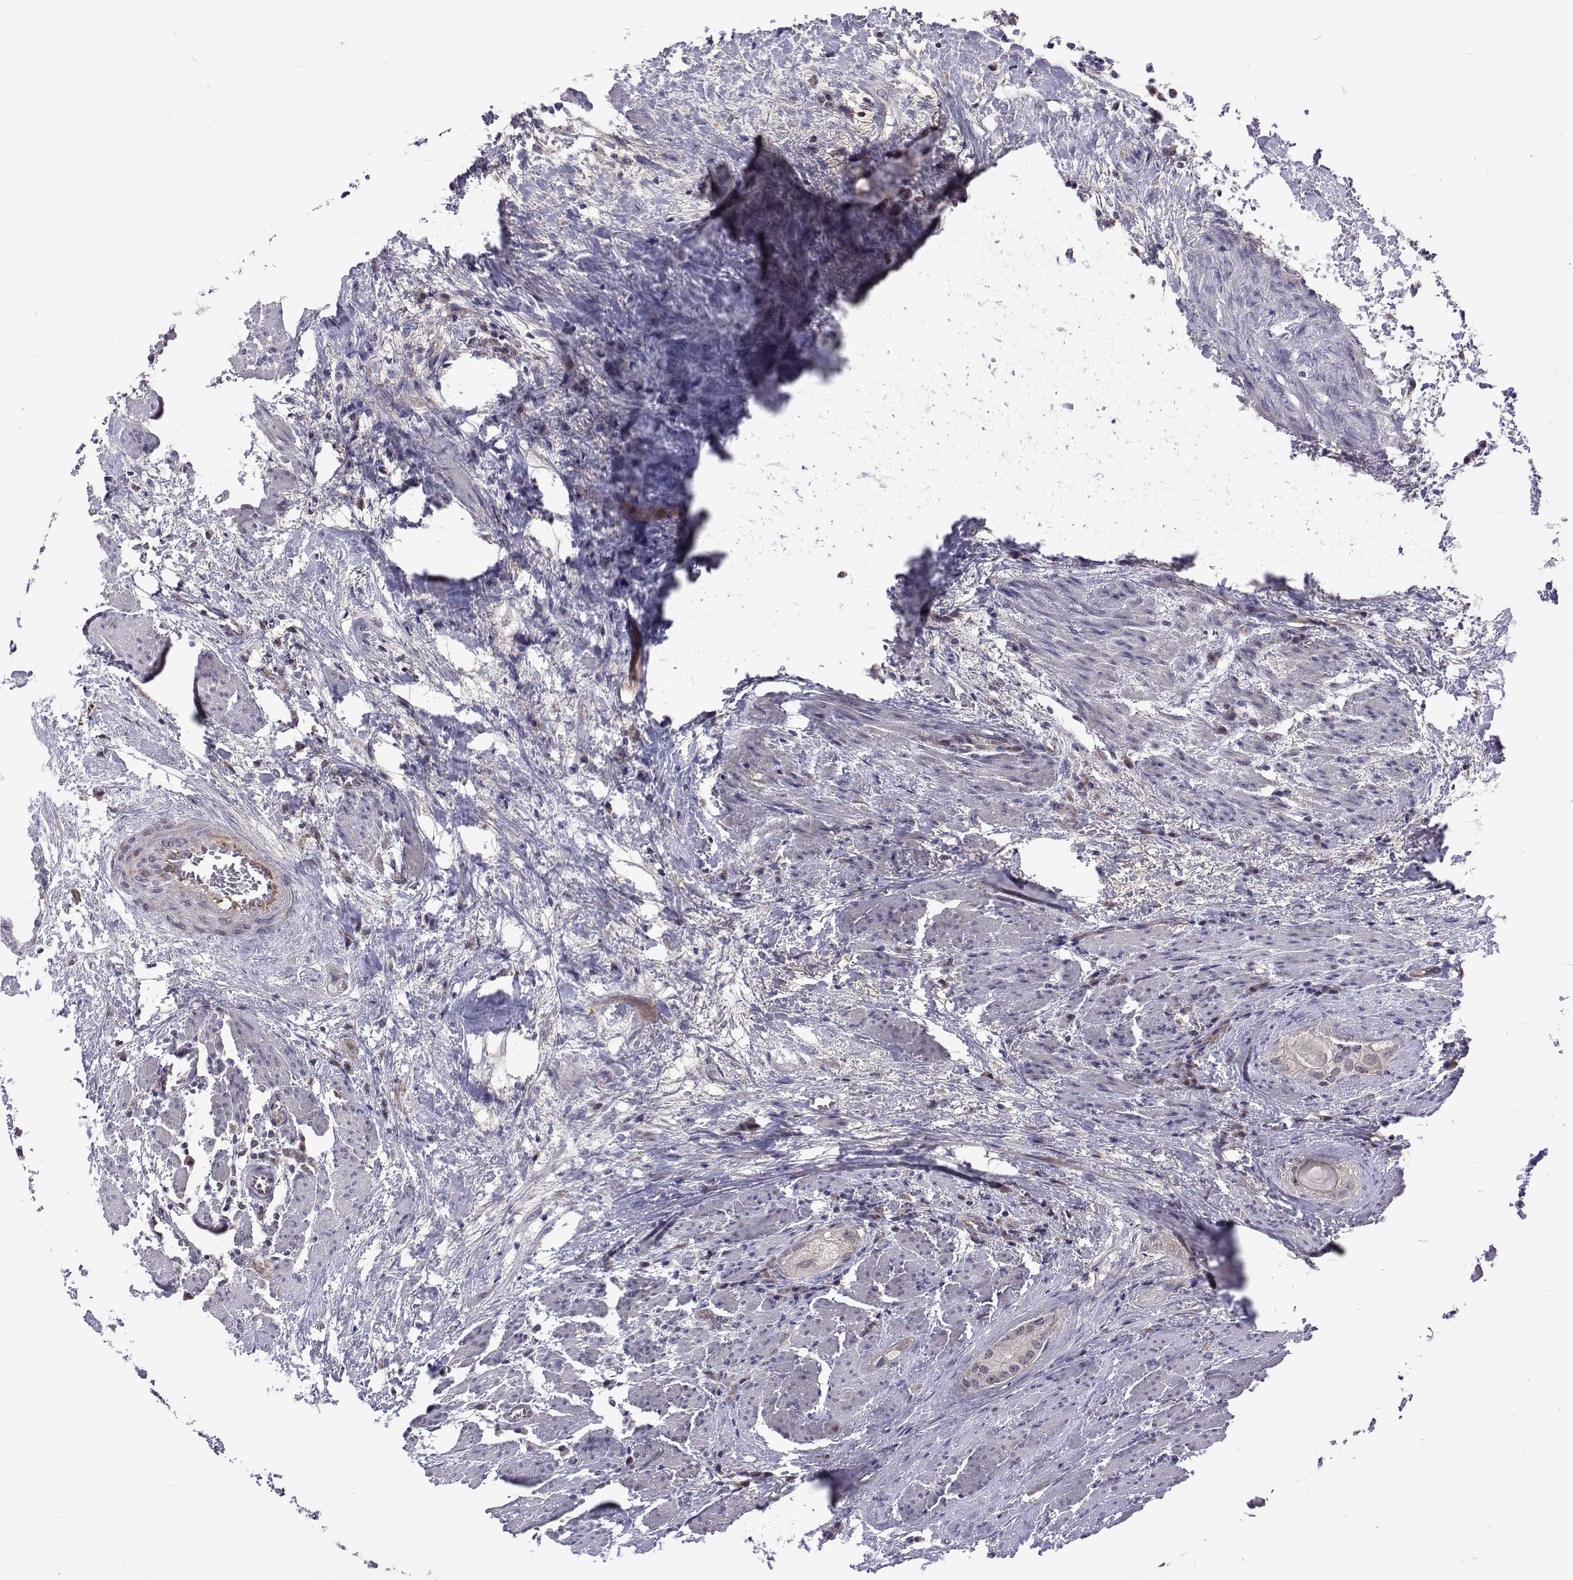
{"staining": {"intensity": "weak", "quantity": "<25%", "location": "cytoplasmic/membranous"}, "tissue": "prostate cancer", "cell_type": "Tumor cells", "image_type": "cancer", "snomed": [{"axis": "morphology", "description": "Adenocarcinoma, High grade"}, {"axis": "topography", "description": "Prostate"}], "caption": "A photomicrograph of prostate cancer (adenocarcinoma (high-grade)) stained for a protein shows no brown staining in tumor cells.", "gene": "DHTKD1", "patient": {"sex": "male", "age": 70}}